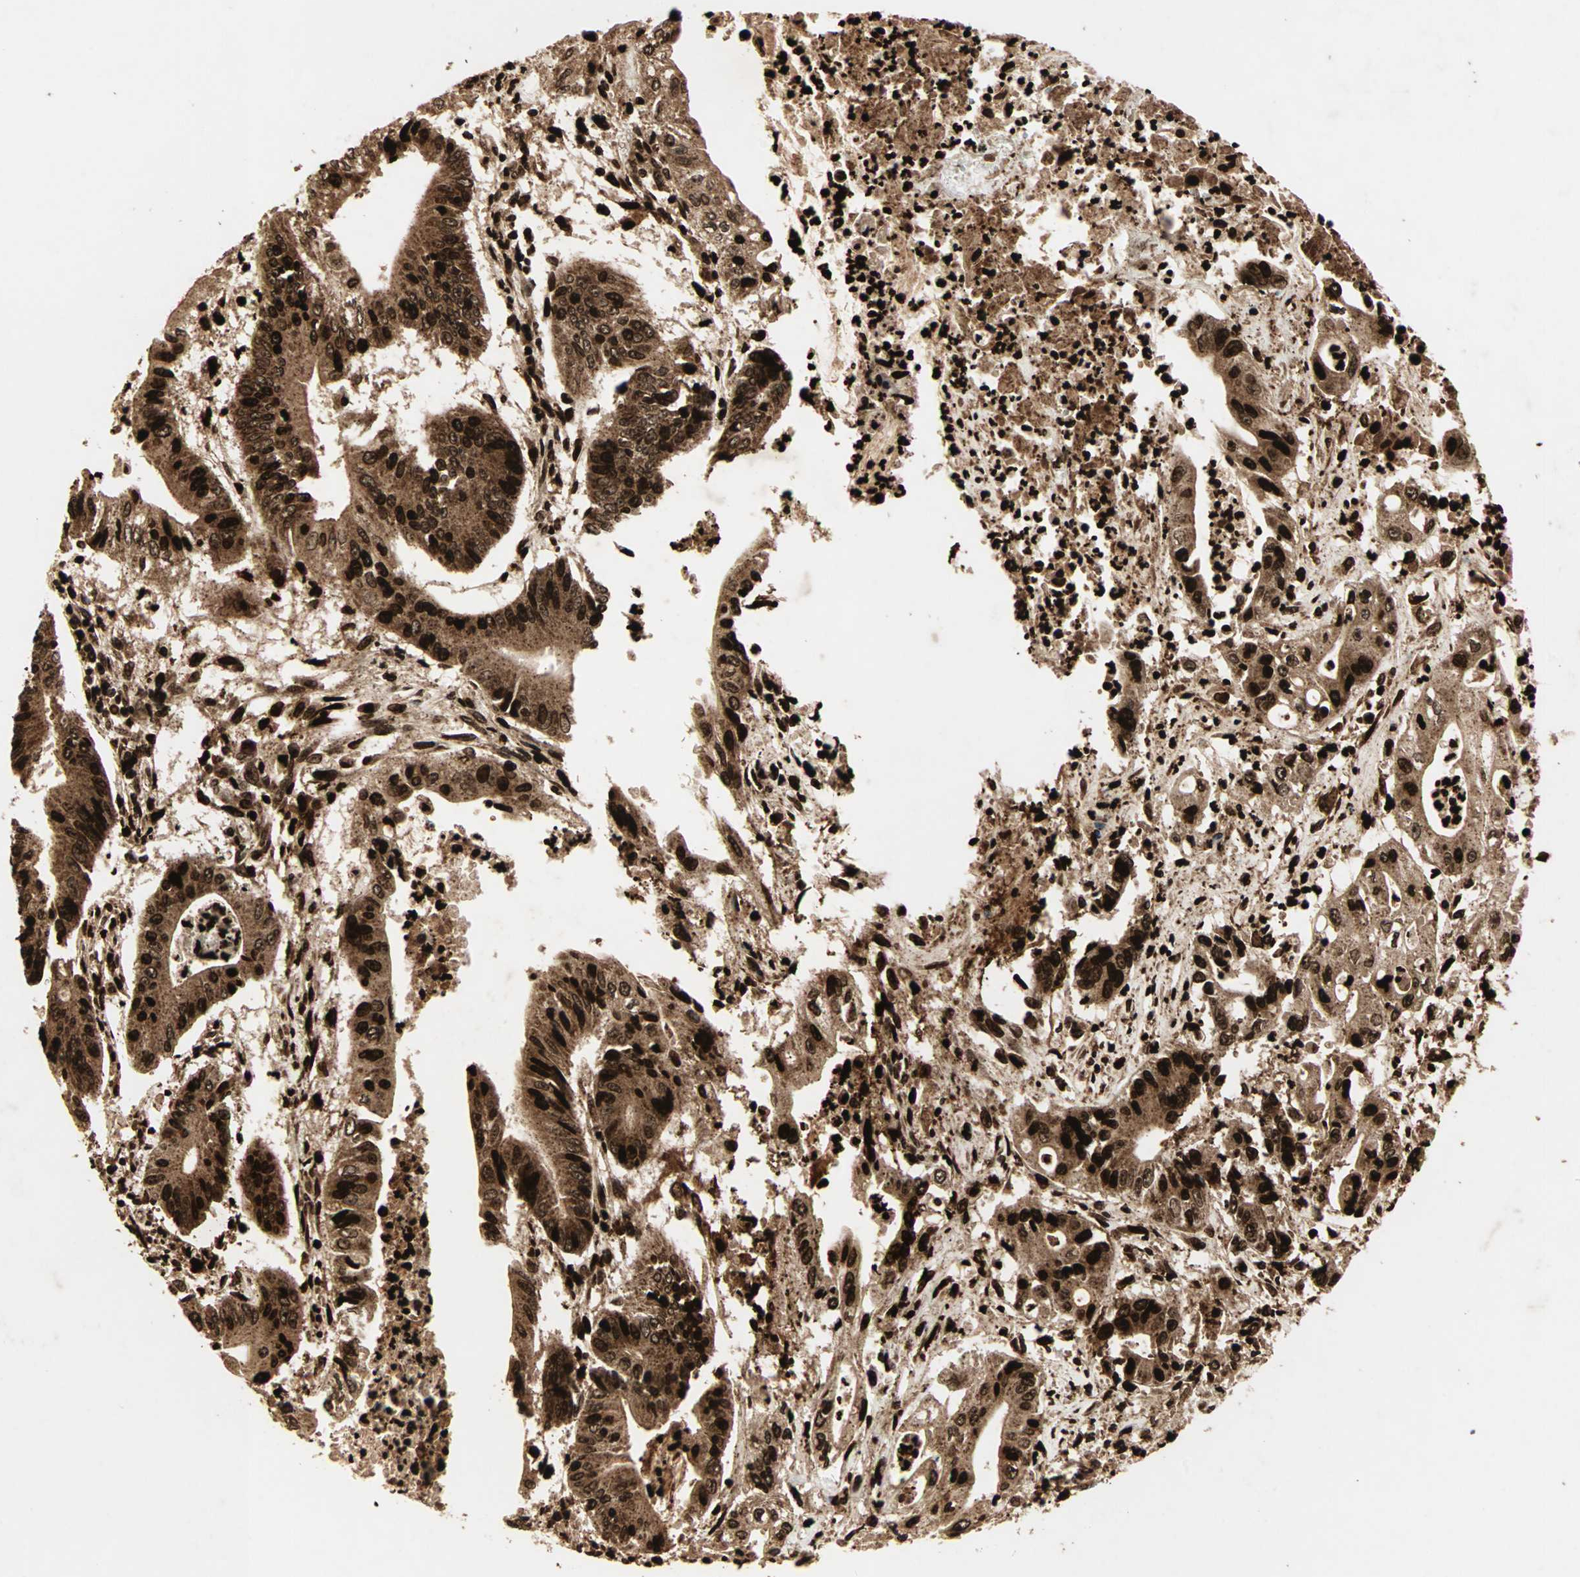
{"staining": {"intensity": "strong", "quantity": ">75%", "location": "cytoplasmic/membranous,nuclear"}, "tissue": "pancreatic cancer", "cell_type": "Tumor cells", "image_type": "cancer", "snomed": [{"axis": "morphology", "description": "Normal tissue, NOS"}, {"axis": "topography", "description": "Lymph node"}], "caption": "Pancreatic cancer stained with immunohistochemistry displays strong cytoplasmic/membranous and nuclear positivity in about >75% of tumor cells.", "gene": "RFFL", "patient": {"sex": "male", "age": 62}}